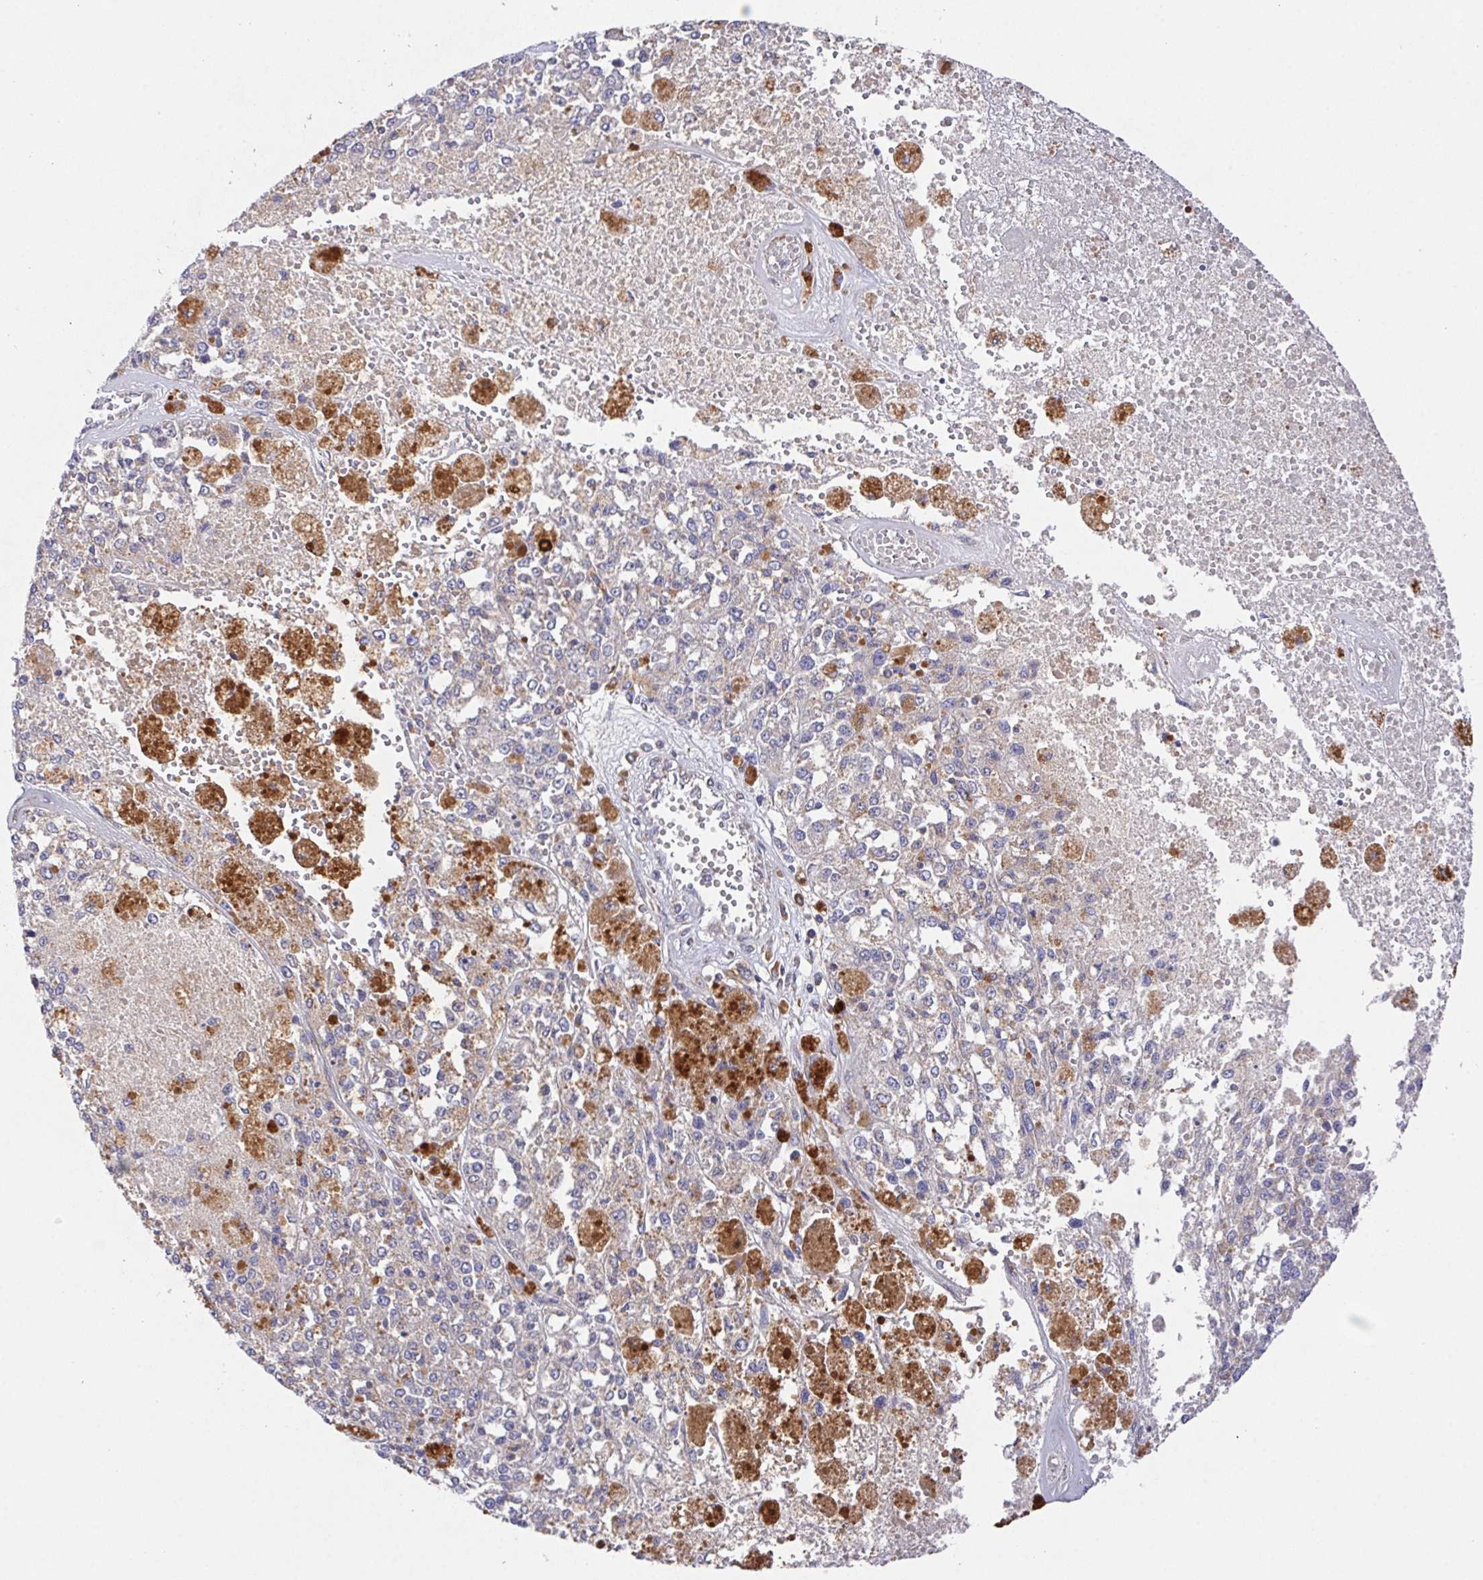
{"staining": {"intensity": "negative", "quantity": "none", "location": "none"}, "tissue": "melanoma", "cell_type": "Tumor cells", "image_type": "cancer", "snomed": [{"axis": "morphology", "description": "Malignant melanoma, Metastatic site"}, {"axis": "topography", "description": "Lymph node"}], "caption": "Immunohistochemical staining of melanoma exhibits no significant staining in tumor cells.", "gene": "FAM241A", "patient": {"sex": "female", "age": 64}}